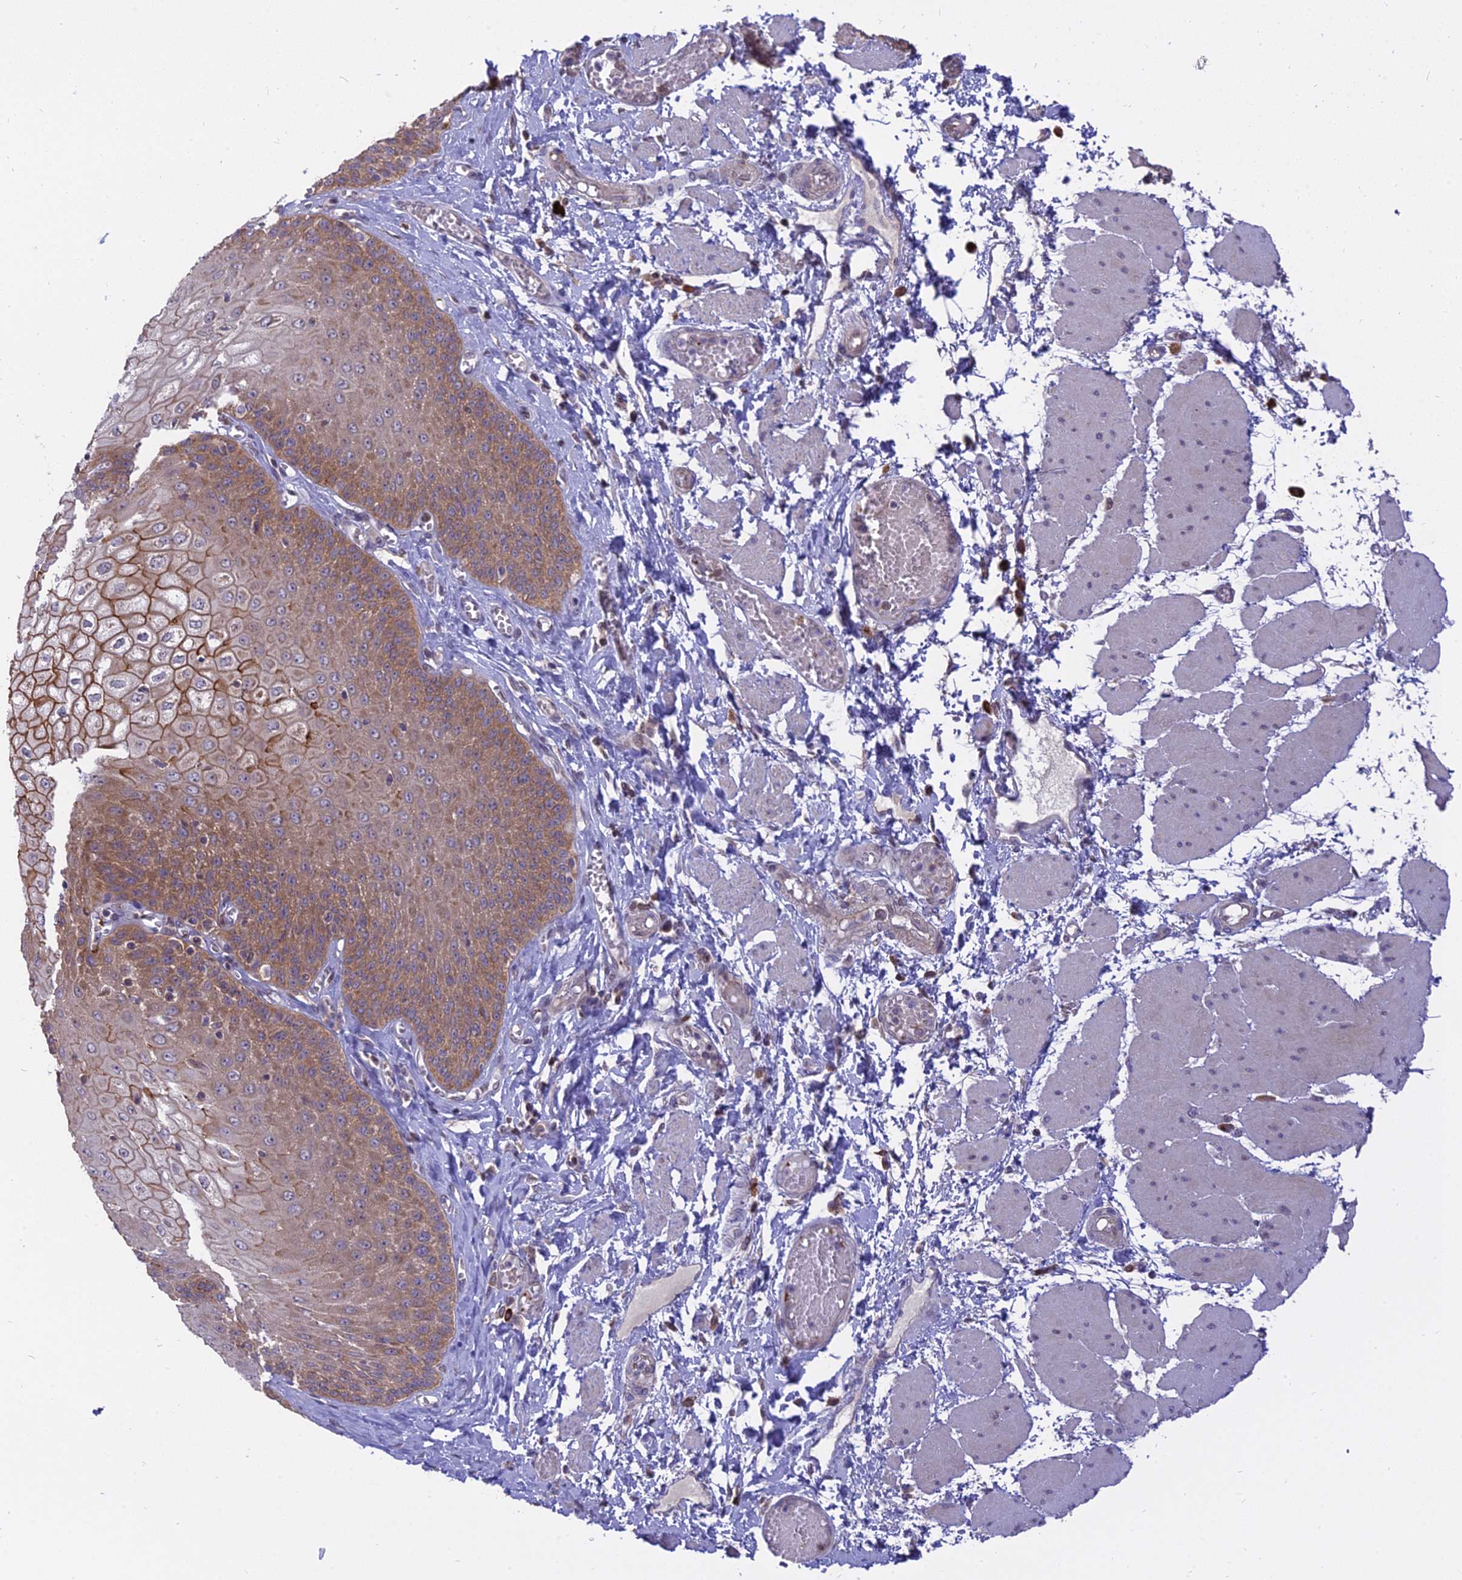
{"staining": {"intensity": "moderate", "quantity": ">75%", "location": "cytoplasmic/membranous"}, "tissue": "esophagus", "cell_type": "Squamous epithelial cells", "image_type": "normal", "snomed": [{"axis": "morphology", "description": "Normal tissue, NOS"}, {"axis": "topography", "description": "Esophagus"}], "caption": "High-power microscopy captured an immunohistochemistry (IHC) image of benign esophagus, revealing moderate cytoplasmic/membranous staining in about >75% of squamous epithelial cells.", "gene": "IL21R", "patient": {"sex": "male", "age": 60}}